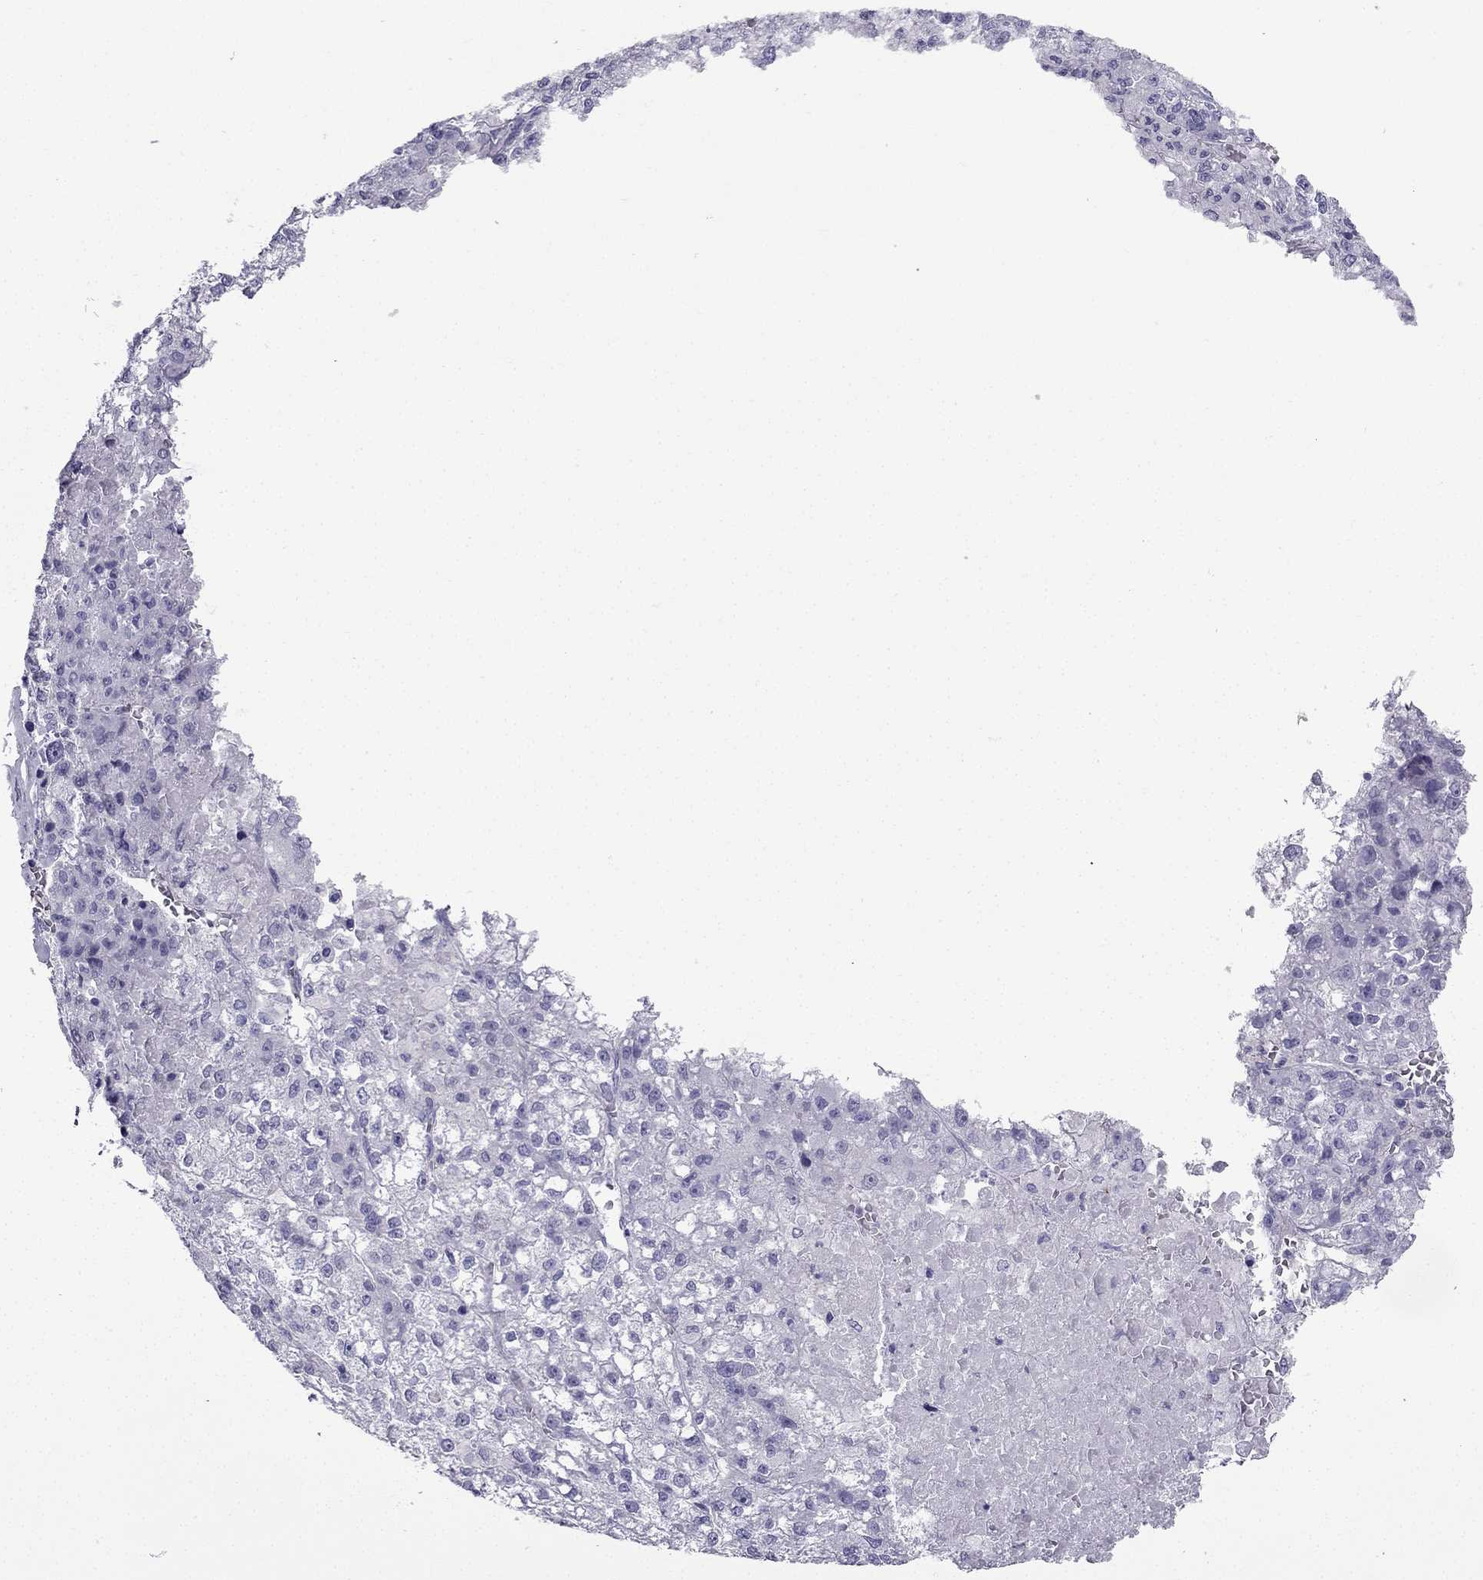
{"staining": {"intensity": "negative", "quantity": "none", "location": "none"}, "tissue": "liver cancer", "cell_type": "Tumor cells", "image_type": "cancer", "snomed": [{"axis": "morphology", "description": "Carcinoma, Hepatocellular, NOS"}, {"axis": "topography", "description": "Liver"}], "caption": "Immunohistochemical staining of human liver cancer reveals no significant staining in tumor cells. (Brightfield microscopy of DAB (3,3'-diaminobenzidine) immunohistochemistry at high magnification).", "gene": "GJA8", "patient": {"sex": "male", "age": 56}}